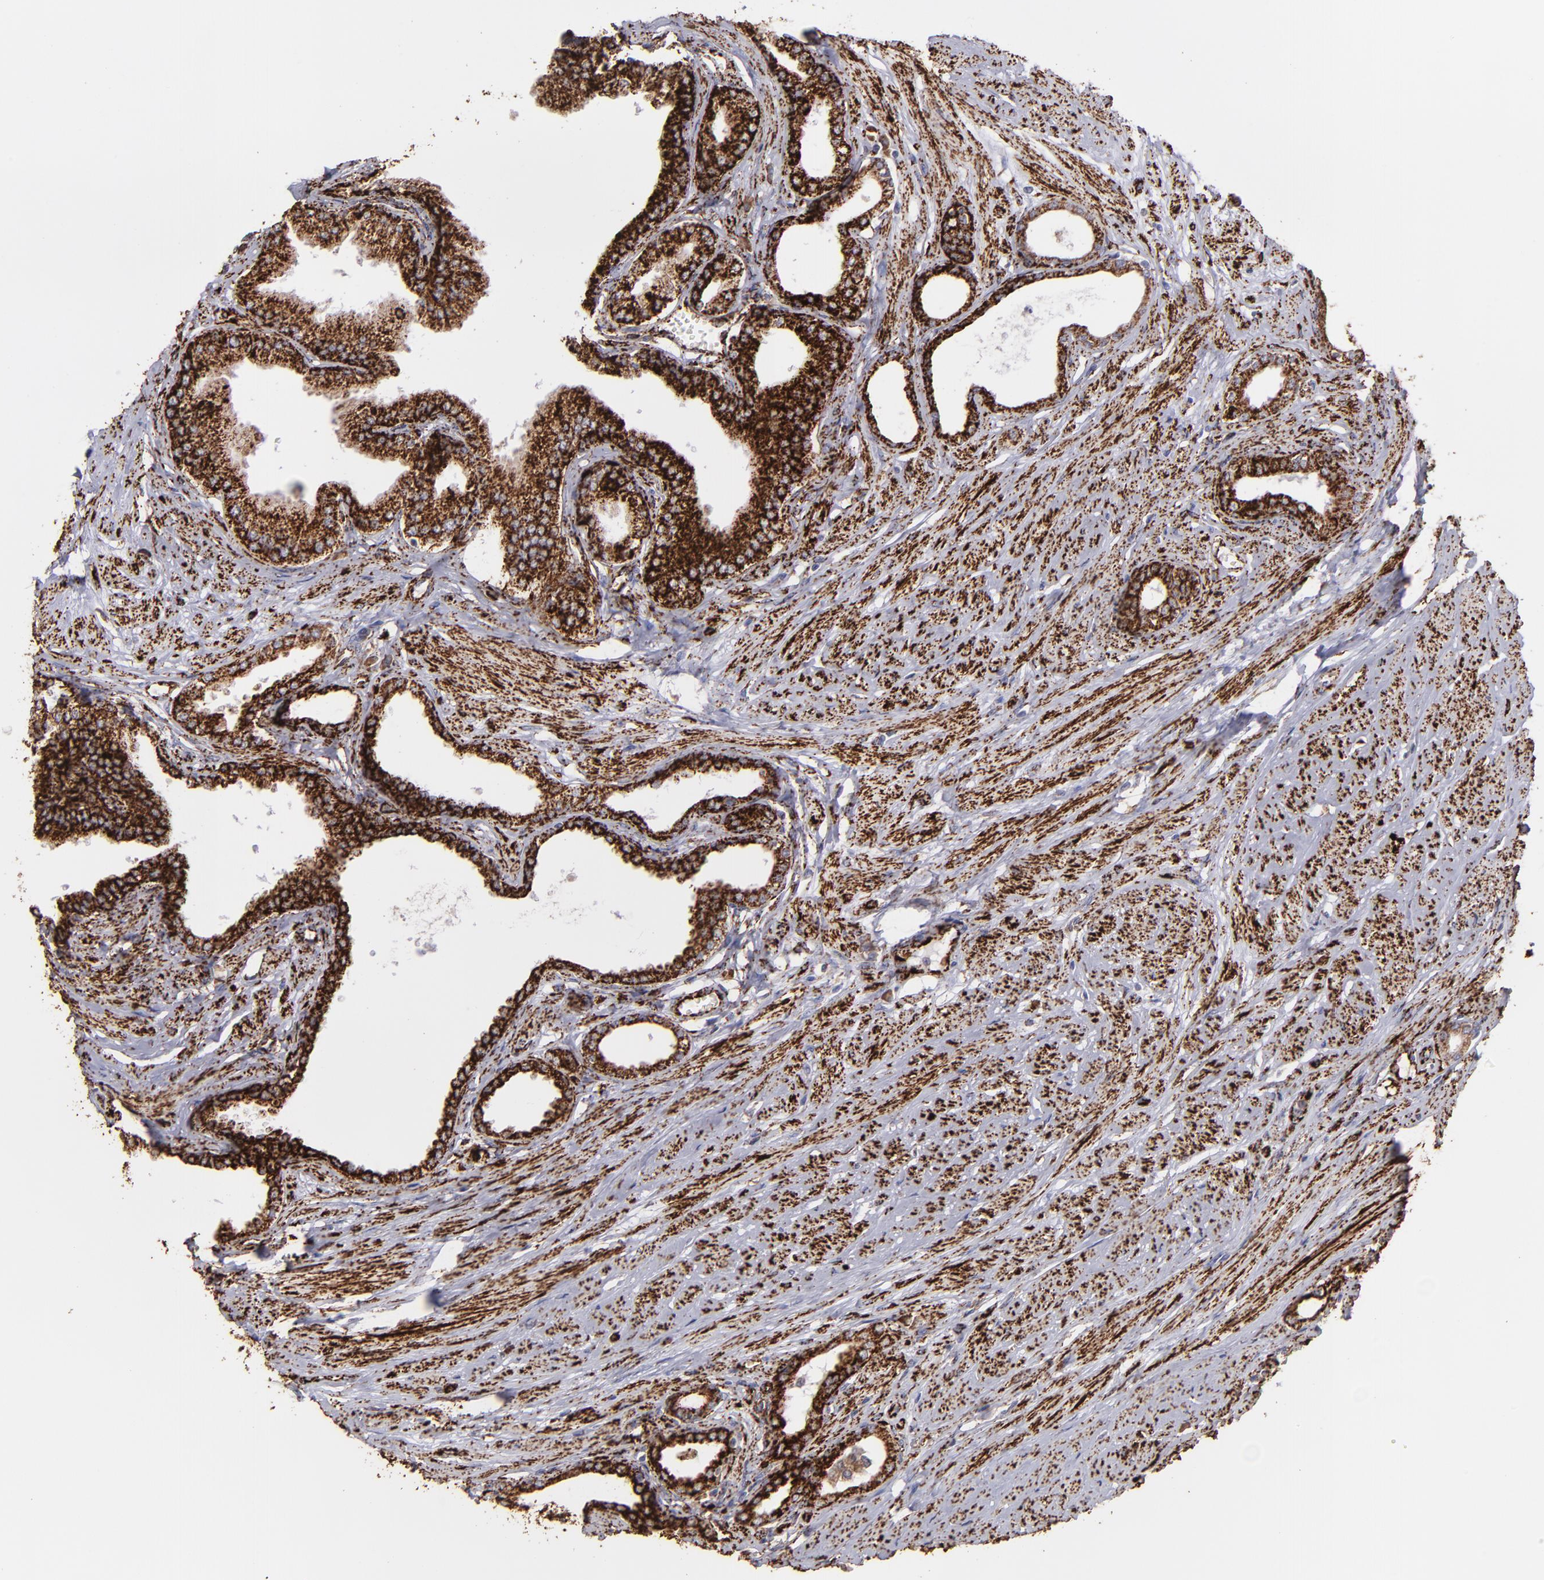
{"staining": {"intensity": "strong", "quantity": ">75%", "location": "cytoplasmic/membranous"}, "tissue": "prostate", "cell_type": "Glandular cells", "image_type": "normal", "snomed": [{"axis": "morphology", "description": "Normal tissue, NOS"}, {"axis": "topography", "description": "Prostate"}], "caption": "This micrograph exhibits IHC staining of unremarkable human prostate, with high strong cytoplasmic/membranous staining in about >75% of glandular cells.", "gene": "MAOB", "patient": {"sex": "male", "age": 64}}